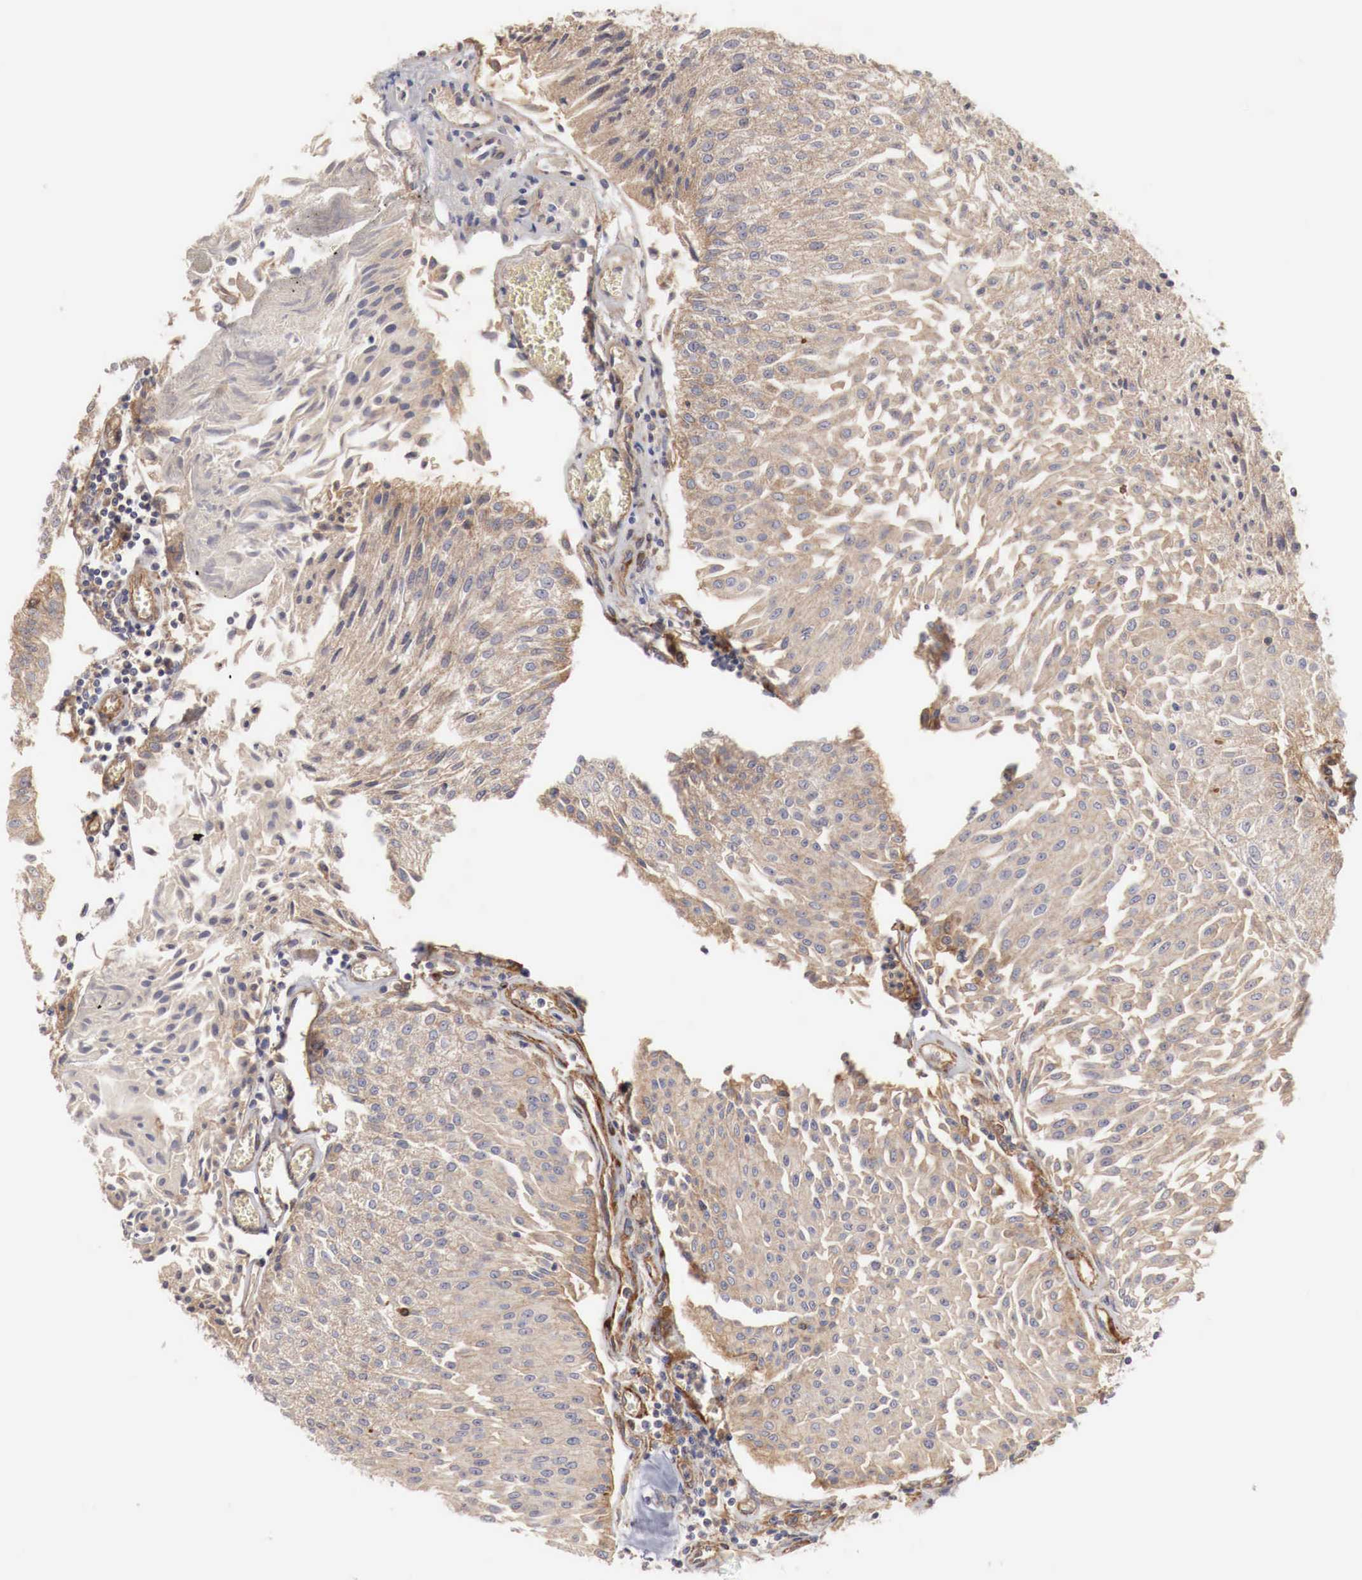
{"staining": {"intensity": "weak", "quantity": ">75%", "location": "cytoplasmic/membranous"}, "tissue": "urothelial cancer", "cell_type": "Tumor cells", "image_type": "cancer", "snomed": [{"axis": "morphology", "description": "Urothelial carcinoma, Low grade"}, {"axis": "topography", "description": "Urinary bladder"}], "caption": "Low-grade urothelial carcinoma tissue displays weak cytoplasmic/membranous expression in approximately >75% of tumor cells, visualized by immunohistochemistry.", "gene": "ARMCX4", "patient": {"sex": "male", "age": 86}}